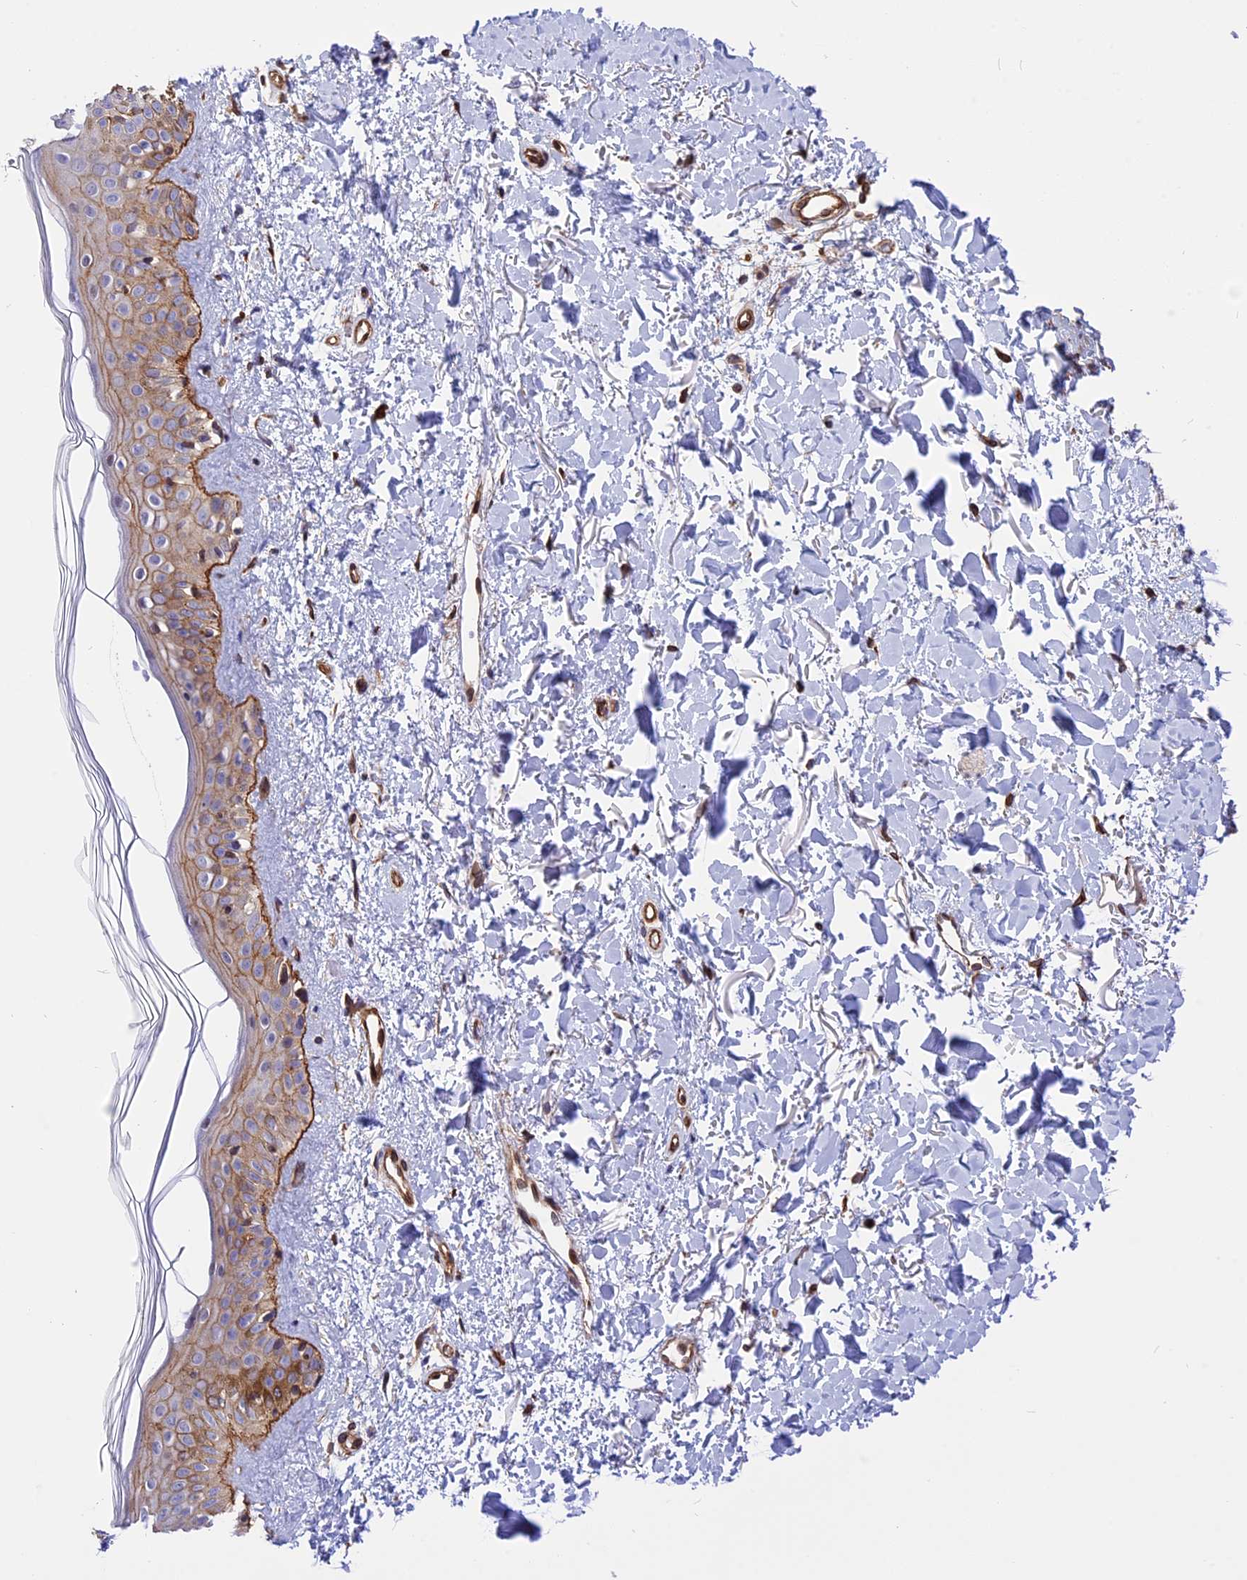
{"staining": {"intensity": "strong", "quantity": ">75%", "location": "cytoplasmic/membranous"}, "tissue": "skin", "cell_type": "Fibroblasts", "image_type": "normal", "snomed": [{"axis": "morphology", "description": "Normal tissue, NOS"}, {"axis": "topography", "description": "Skin"}], "caption": "About >75% of fibroblasts in normal skin demonstrate strong cytoplasmic/membranous protein expression as visualized by brown immunohistochemical staining.", "gene": "R3HDM4", "patient": {"sex": "female", "age": 58}}